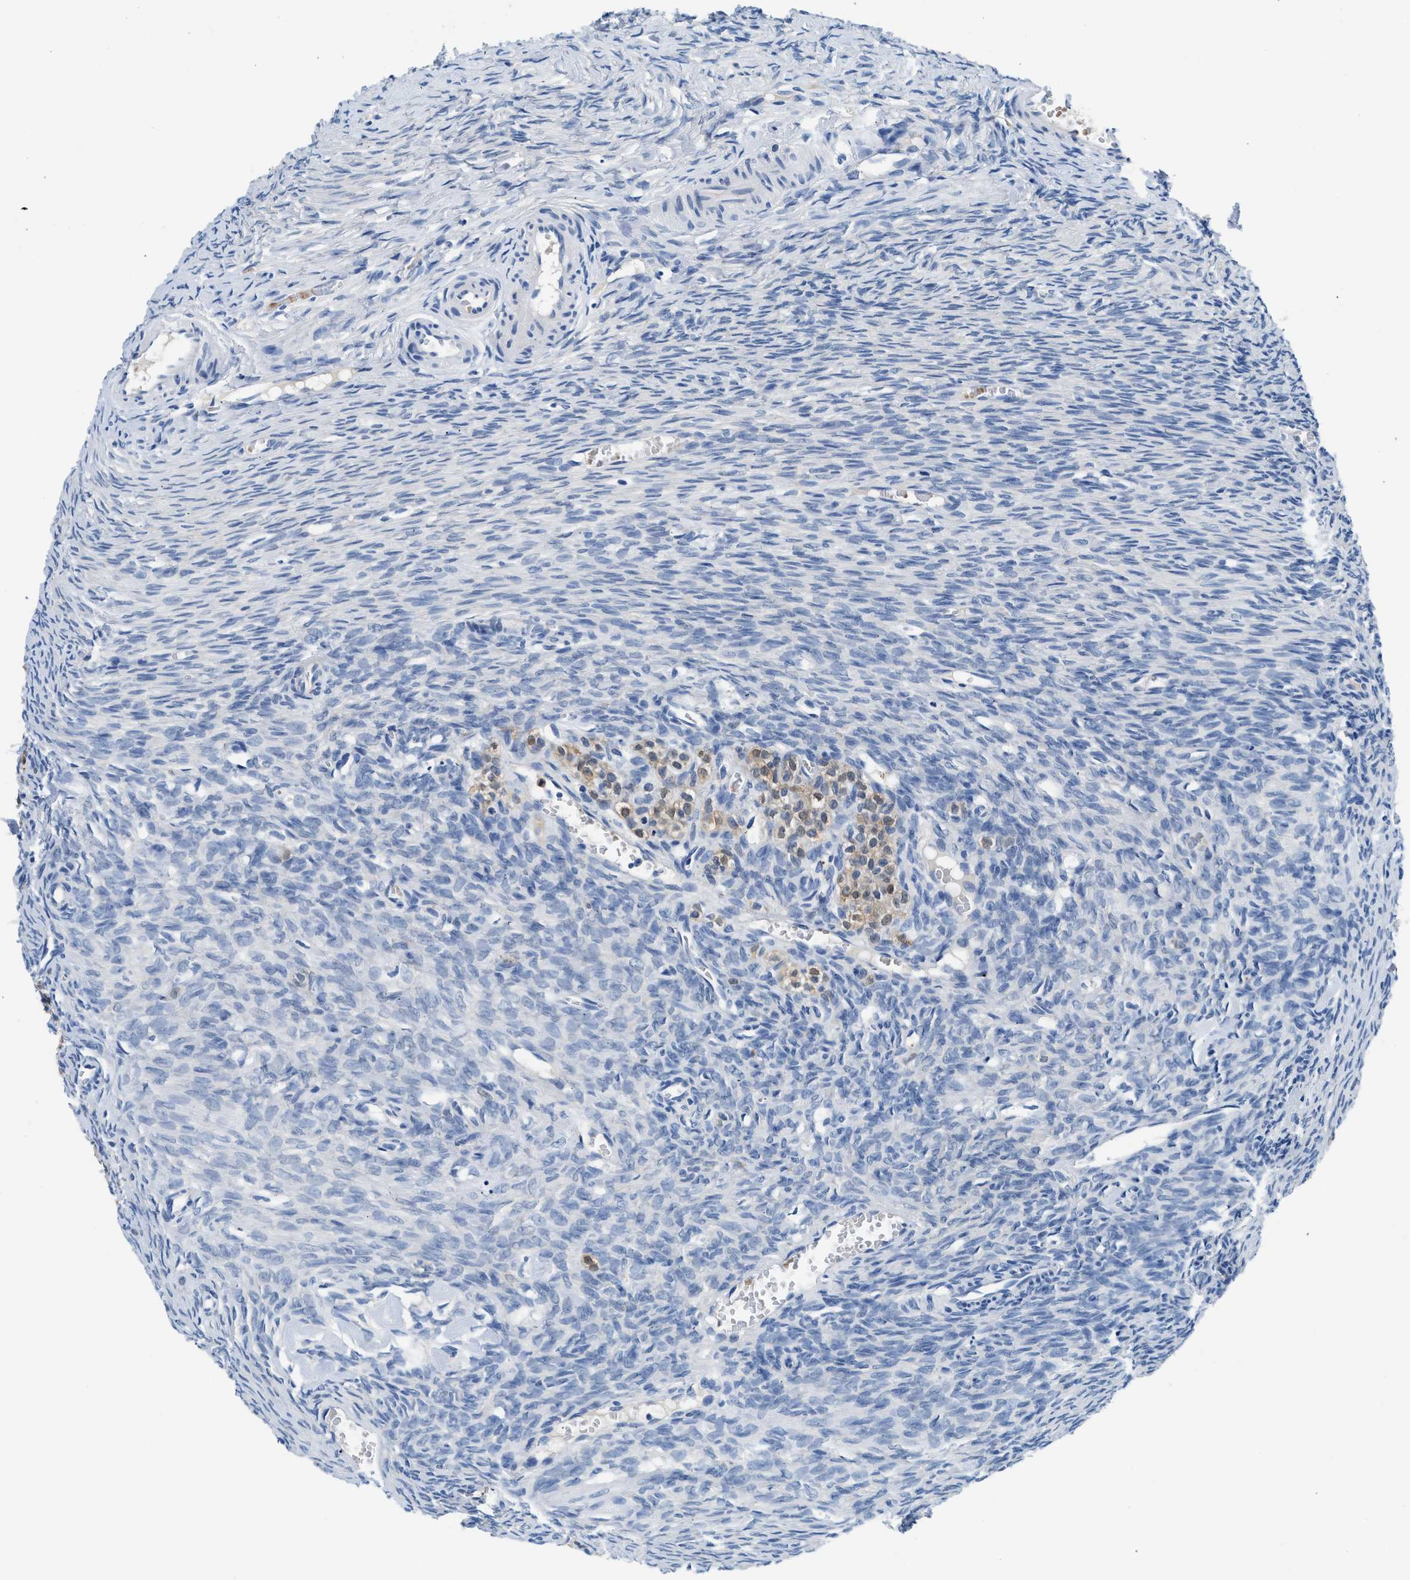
{"staining": {"intensity": "negative", "quantity": "none", "location": "none"}, "tissue": "ovary", "cell_type": "Follicle cells", "image_type": "normal", "snomed": [{"axis": "morphology", "description": "Normal tissue, NOS"}, {"axis": "topography", "description": "Ovary"}], "caption": "Histopathology image shows no significant protein expression in follicle cells of benign ovary.", "gene": "FADS6", "patient": {"sex": "female", "age": 27}}